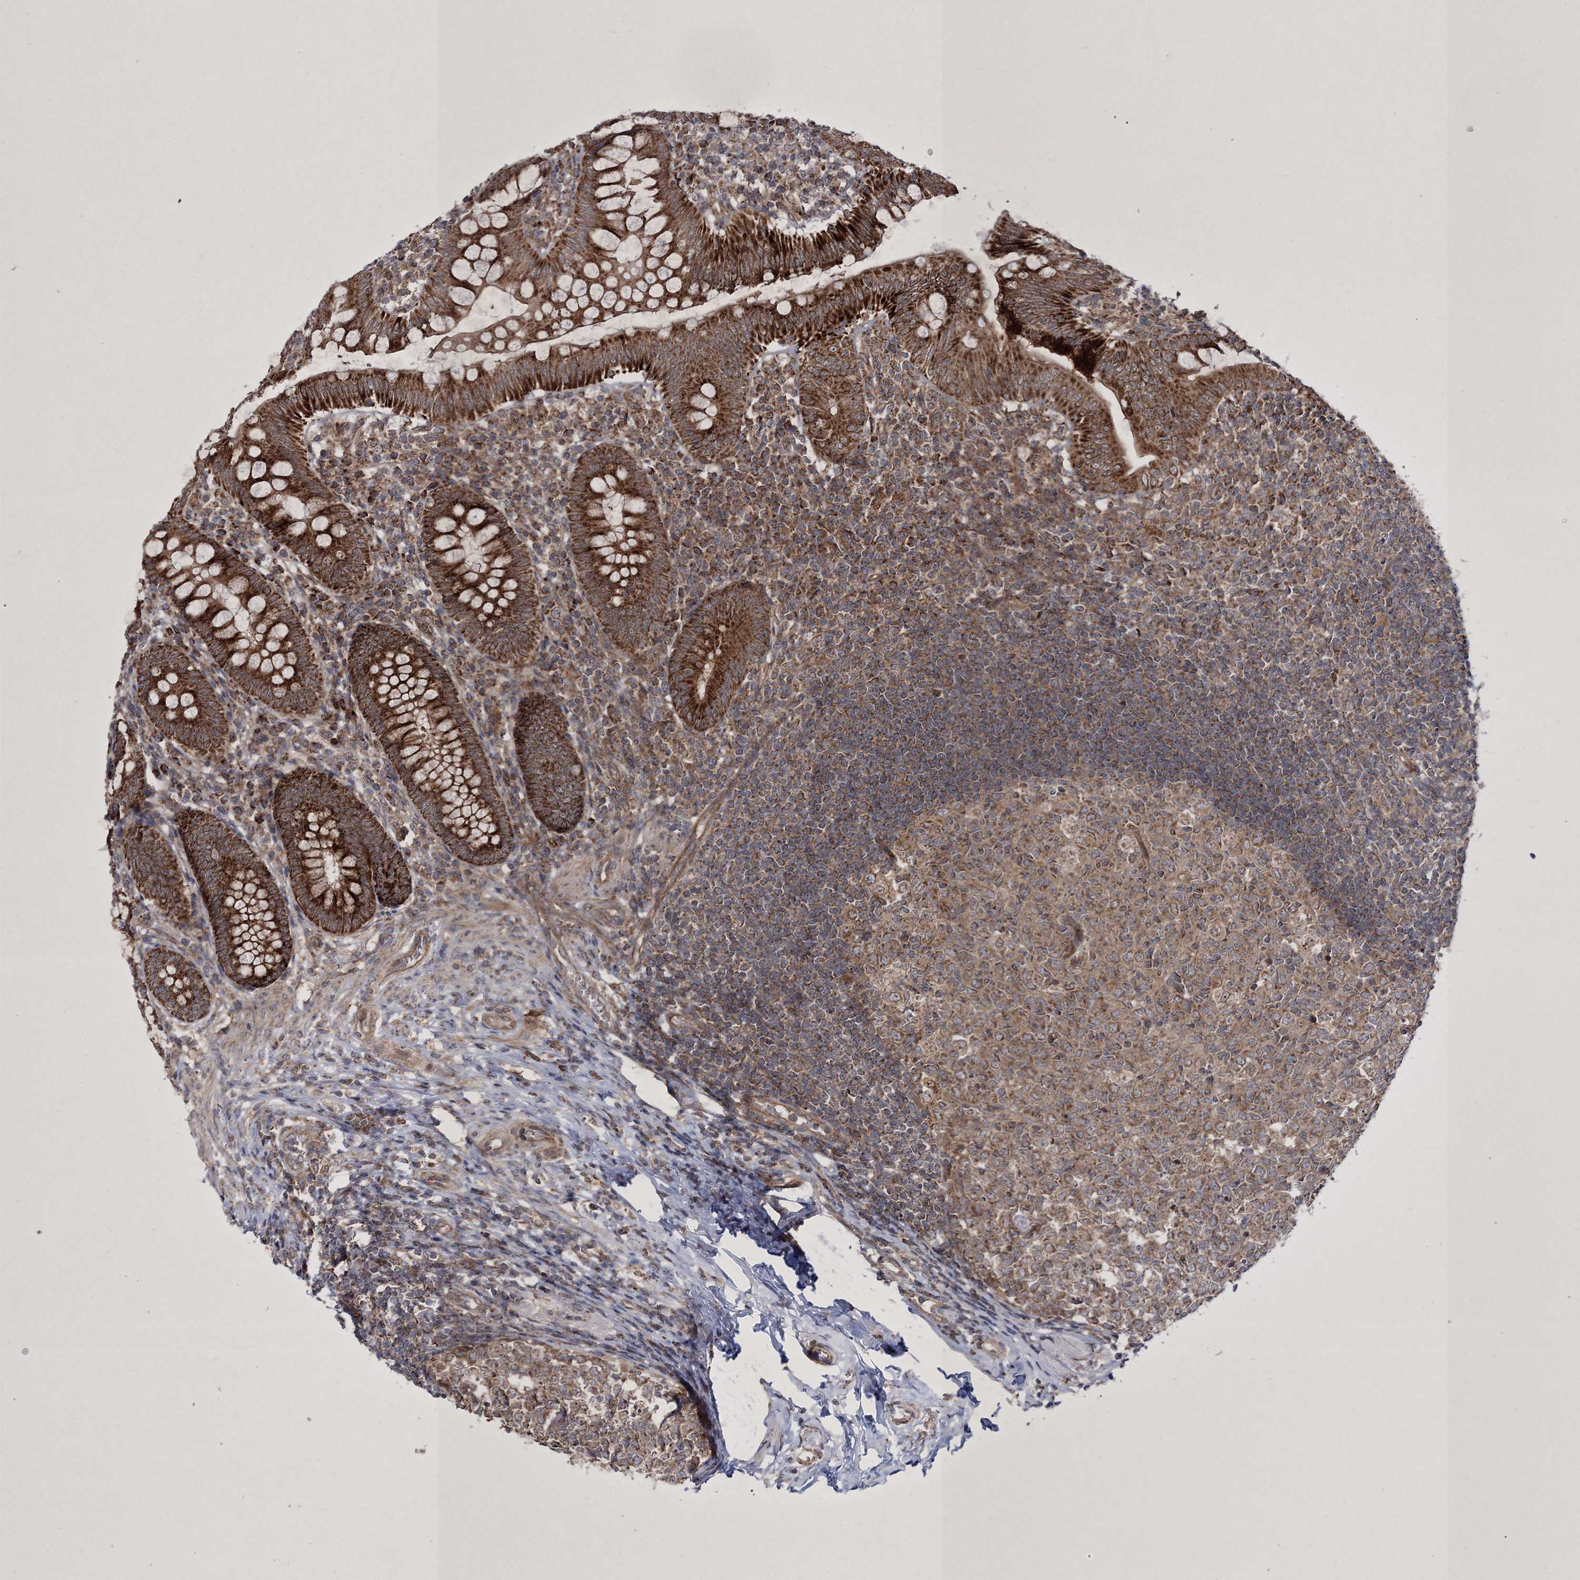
{"staining": {"intensity": "strong", "quantity": ">75%", "location": "cytoplasmic/membranous"}, "tissue": "appendix", "cell_type": "Glandular cells", "image_type": "normal", "snomed": [{"axis": "morphology", "description": "Normal tissue, NOS"}, {"axis": "topography", "description": "Appendix"}], "caption": "IHC histopathology image of benign appendix stained for a protein (brown), which shows high levels of strong cytoplasmic/membranous staining in about >75% of glandular cells.", "gene": "SCRN3", "patient": {"sex": "male", "age": 14}}